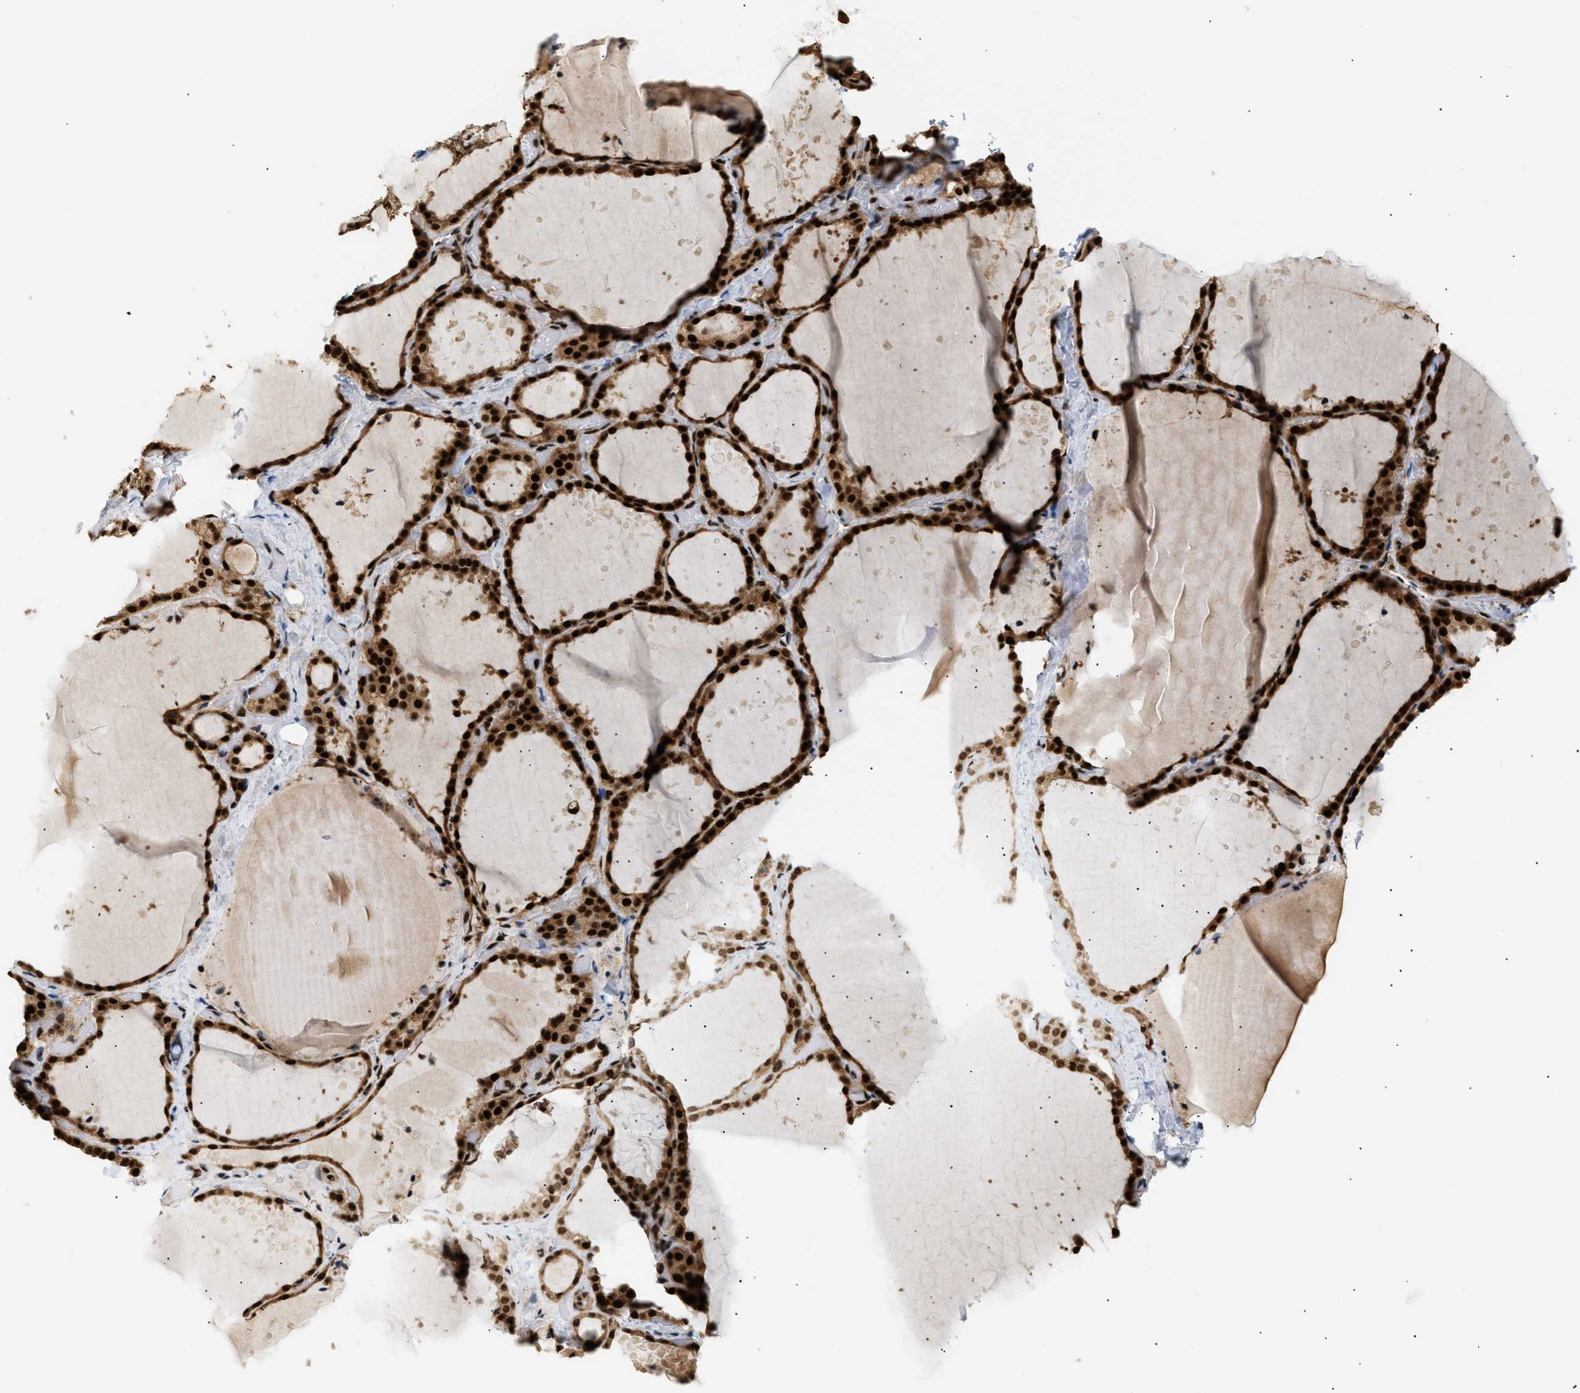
{"staining": {"intensity": "strong", "quantity": ">75%", "location": "cytoplasmic/membranous,nuclear"}, "tissue": "thyroid gland", "cell_type": "Glandular cells", "image_type": "normal", "snomed": [{"axis": "morphology", "description": "Normal tissue, NOS"}, {"axis": "topography", "description": "Thyroid gland"}], "caption": "IHC histopathology image of normal thyroid gland stained for a protein (brown), which reveals high levels of strong cytoplasmic/membranous,nuclear staining in approximately >75% of glandular cells.", "gene": "RBM5", "patient": {"sex": "female", "age": 44}}